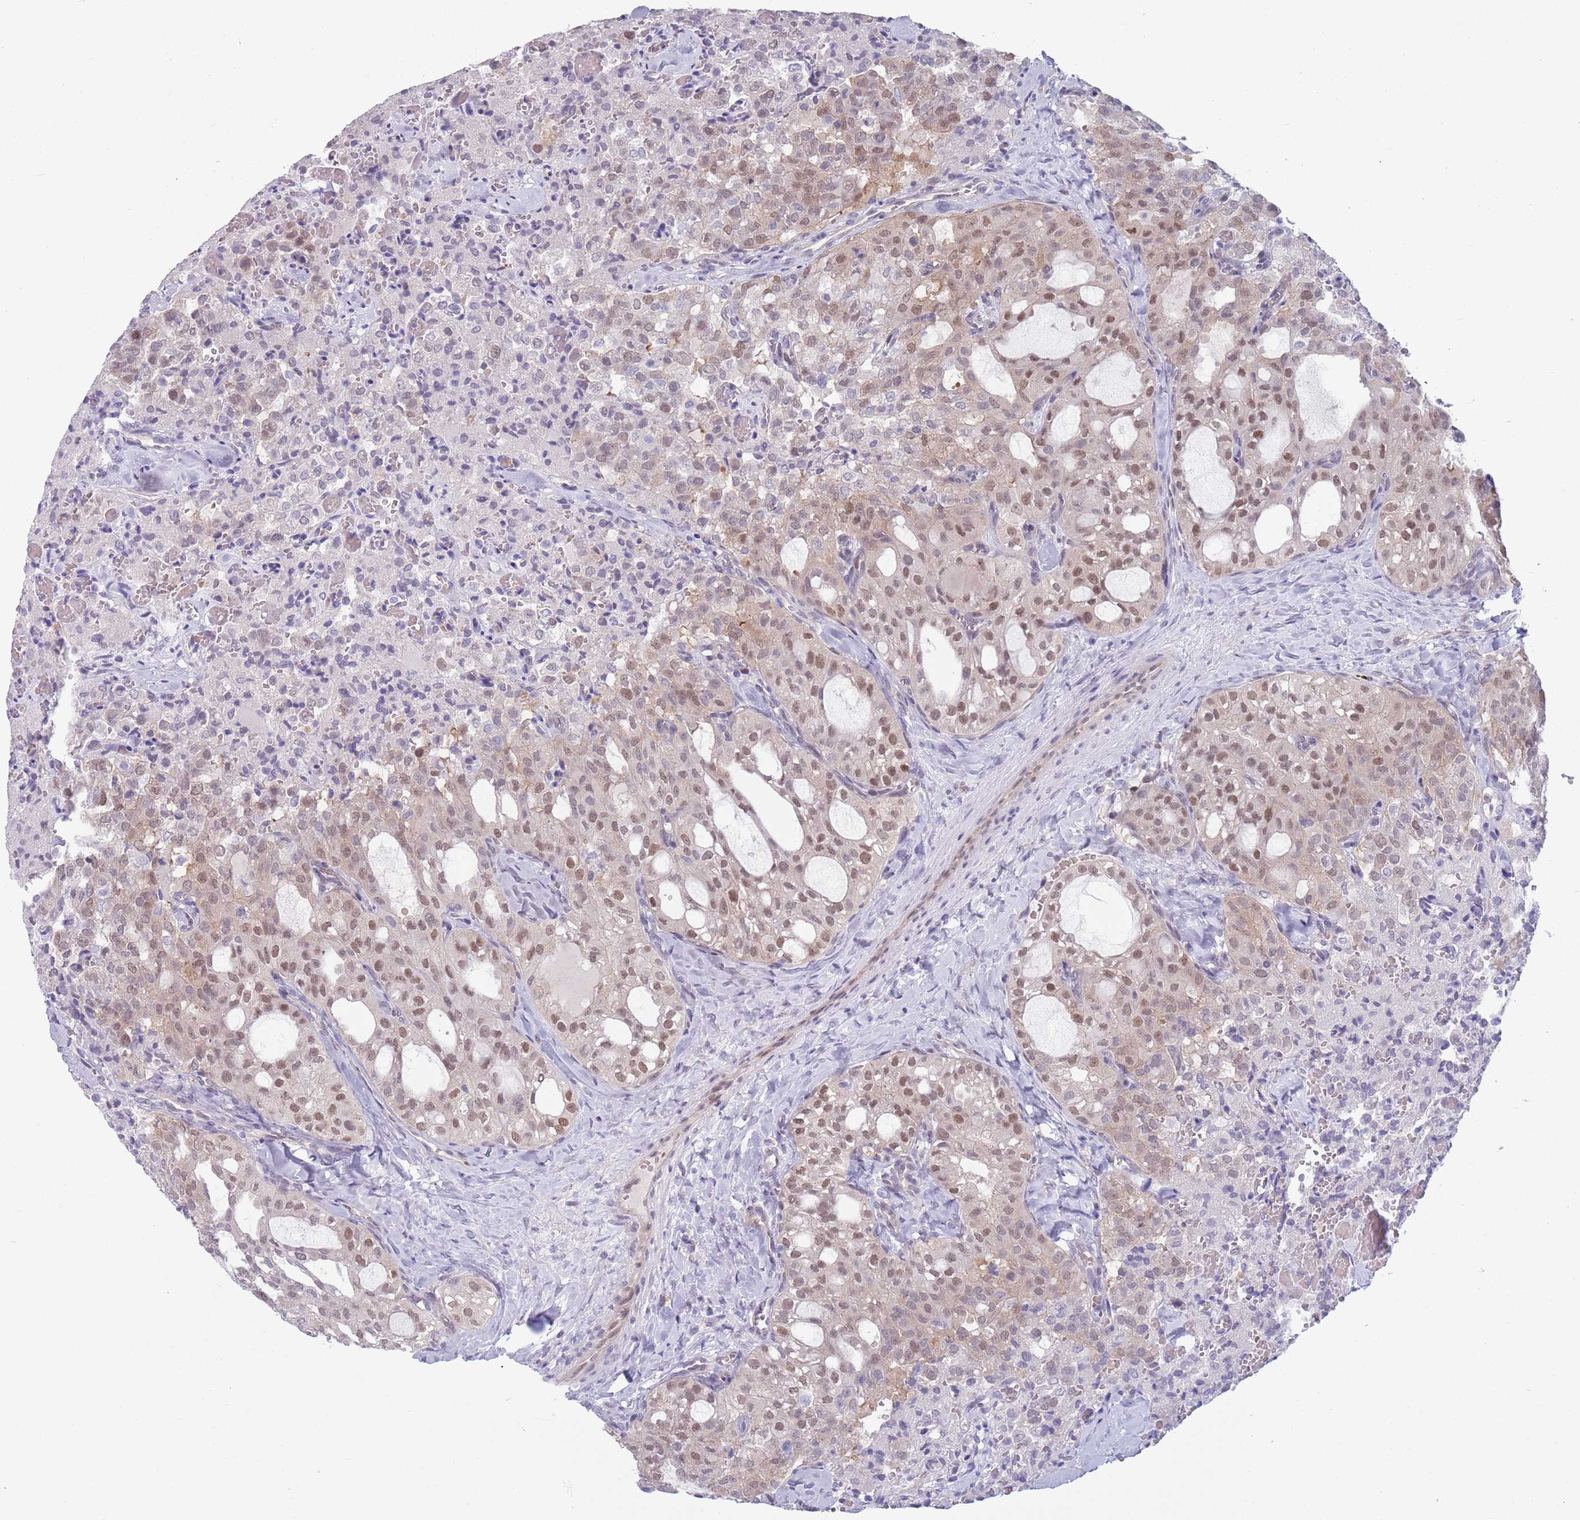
{"staining": {"intensity": "weak", "quantity": "25%-75%", "location": "cytoplasmic/membranous,nuclear"}, "tissue": "thyroid cancer", "cell_type": "Tumor cells", "image_type": "cancer", "snomed": [{"axis": "morphology", "description": "Follicular adenoma carcinoma, NOS"}, {"axis": "topography", "description": "Thyroid gland"}], "caption": "Protein positivity by IHC exhibits weak cytoplasmic/membranous and nuclear positivity in about 25%-75% of tumor cells in thyroid cancer.", "gene": "CLNS1A", "patient": {"sex": "male", "age": 75}}